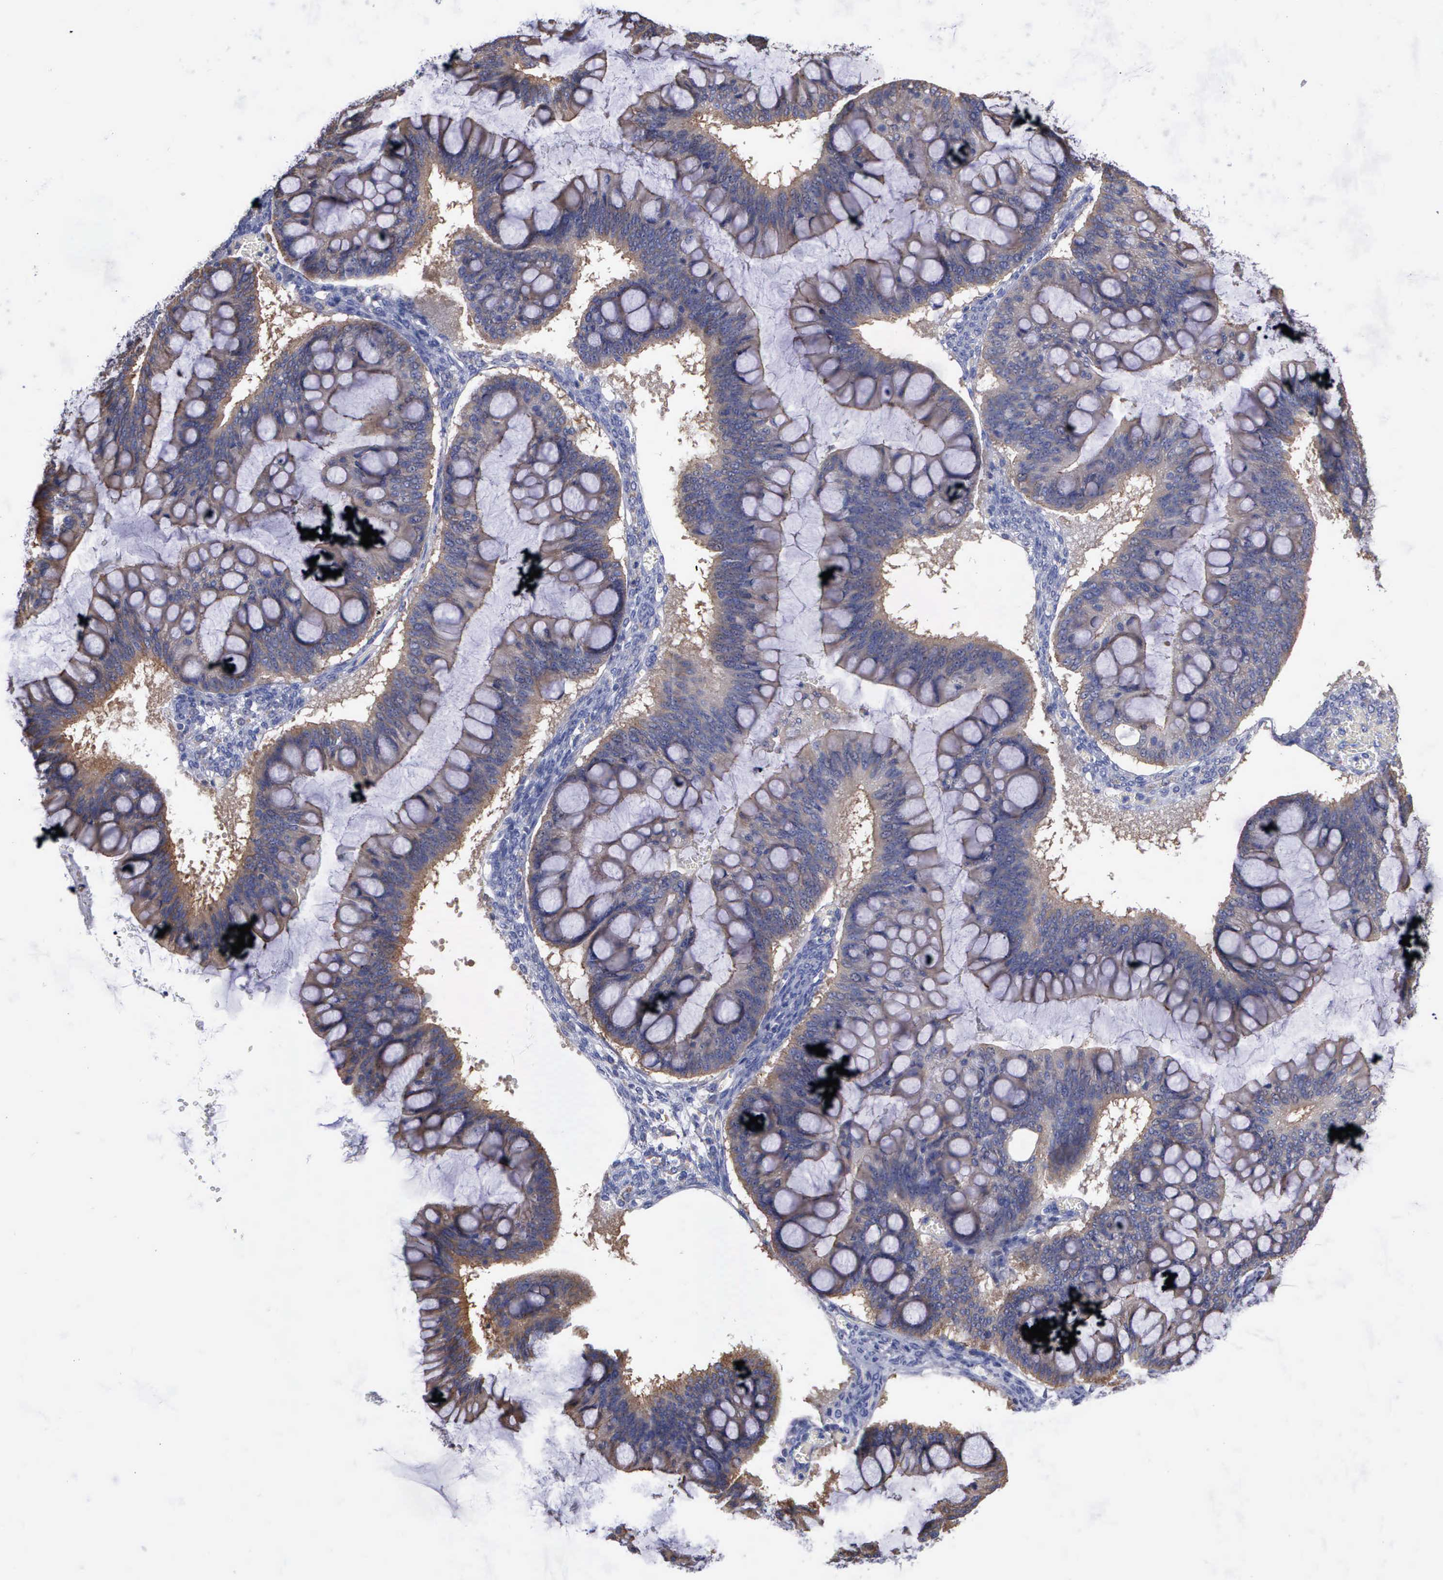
{"staining": {"intensity": "weak", "quantity": ">75%", "location": "cytoplasmic/membranous"}, "tissue": "ovarian cancer", "cell_type": "Tumor cells", "image_type": "cancer", "snomed": [{"axis": "morphology", "description": "Cystadenocarcinoma, mucinous, NOS"}, {"axis": "topography", "description": "Ovary"}], "caption": "A micrograph showing weak cytoplasmic/membranous positivity in about >75% of tumor cells in ovarian cancer, as visualized by brown immunohistochemical staining.", "gene": "PTGS2", "patient": {"sex": "female", "age": 73}}